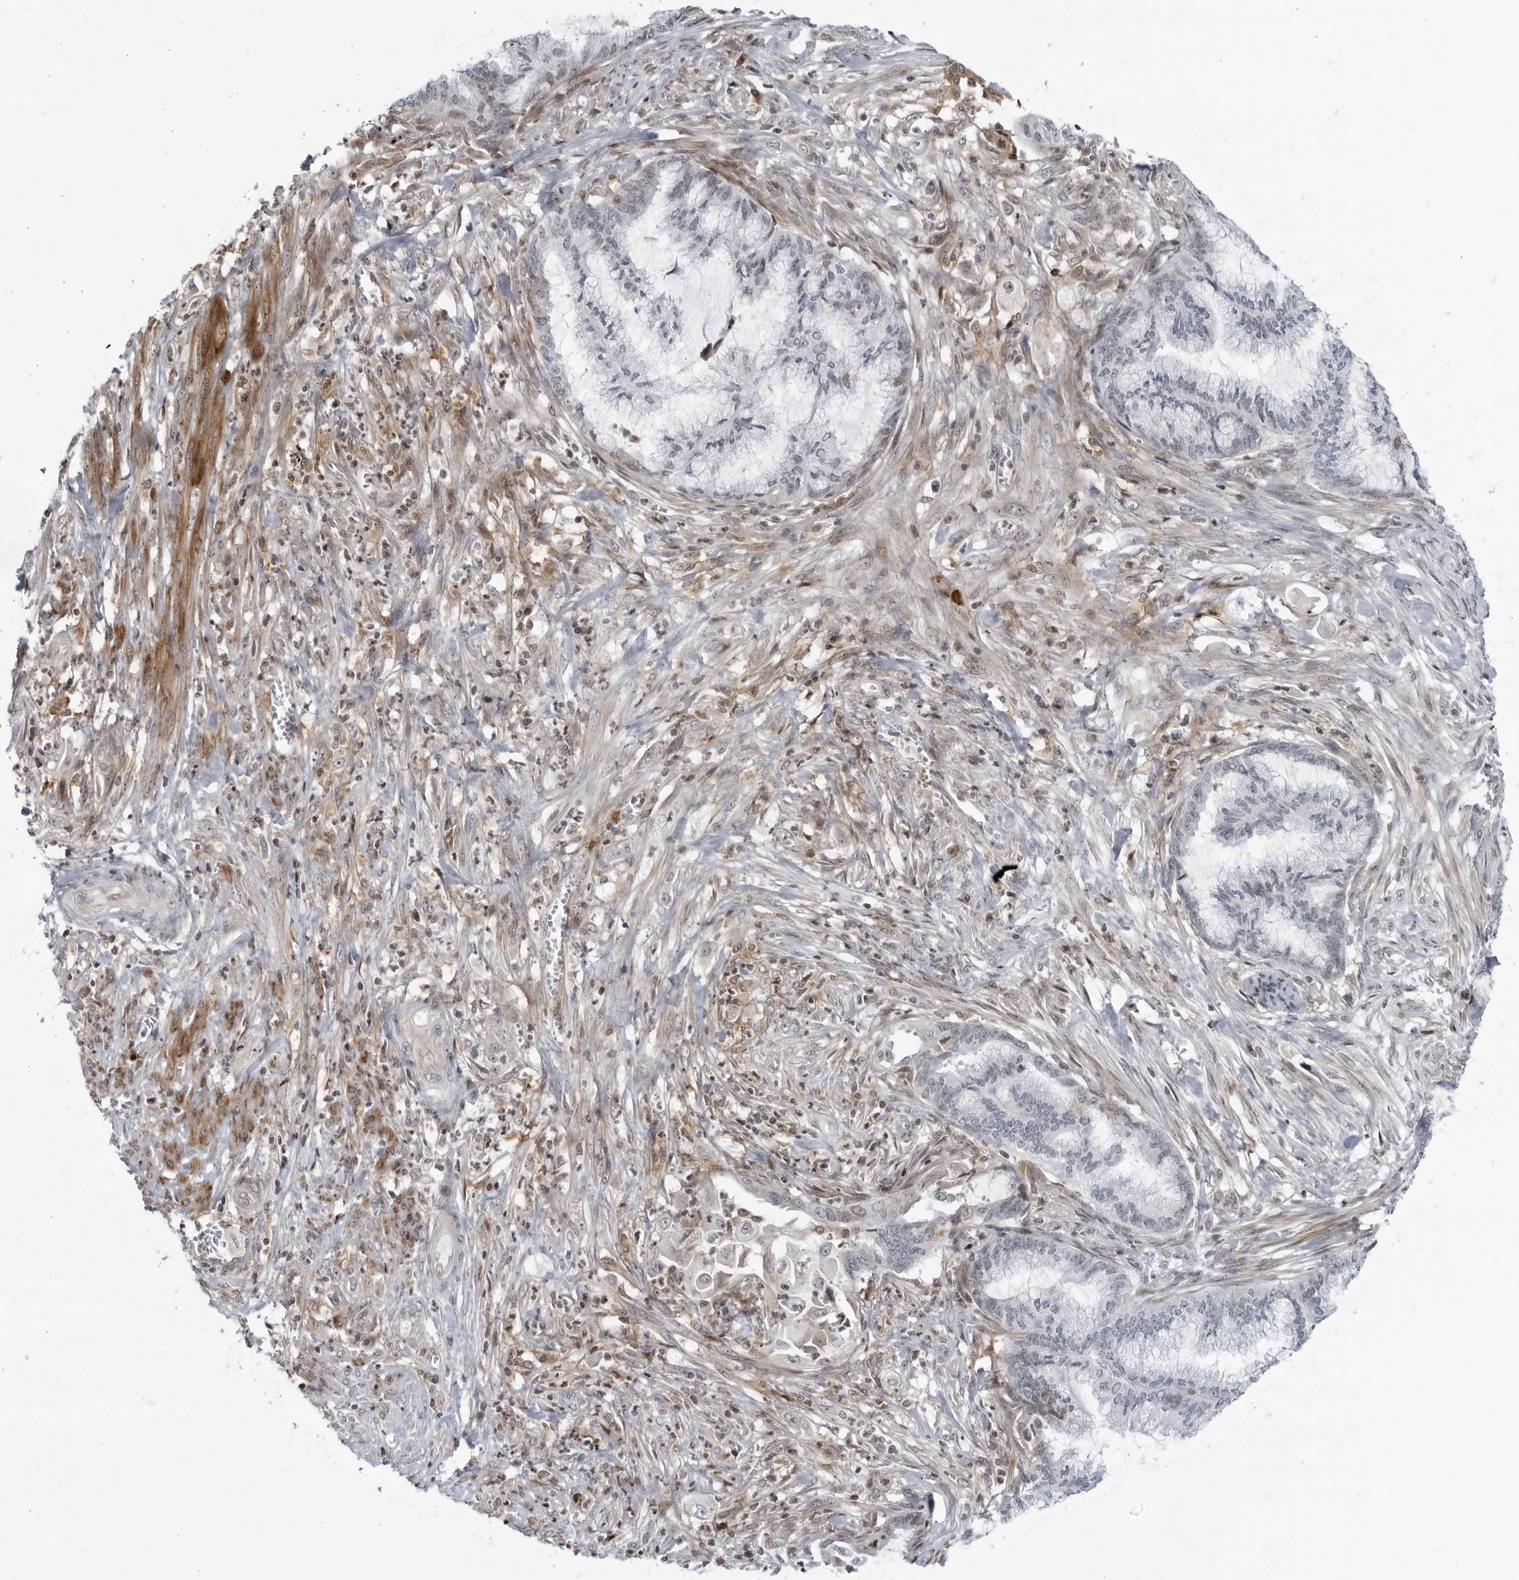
{"staining": {"intensity": "negative", "quantity": "none", "location": "none"}, "tissue": "endometrial cancer", "cell_type": "Tumor cells", "image_type": "cancer", "snomed": [{"axis": "morphology", "description": "Adenocarcinoma, NOS"}, {"axis": "topography", "description": "Endometrium"}], "caption": "IHC photomicrograph of neoplastic tissue: human endometrial cancer stained with DAB displays no significant protein positivity in tumor cells. (DAB immunohistochemistry with hematoxylin counter stain).", "gene": "DTL", "patient": {"sex": "female", "age": 86}}